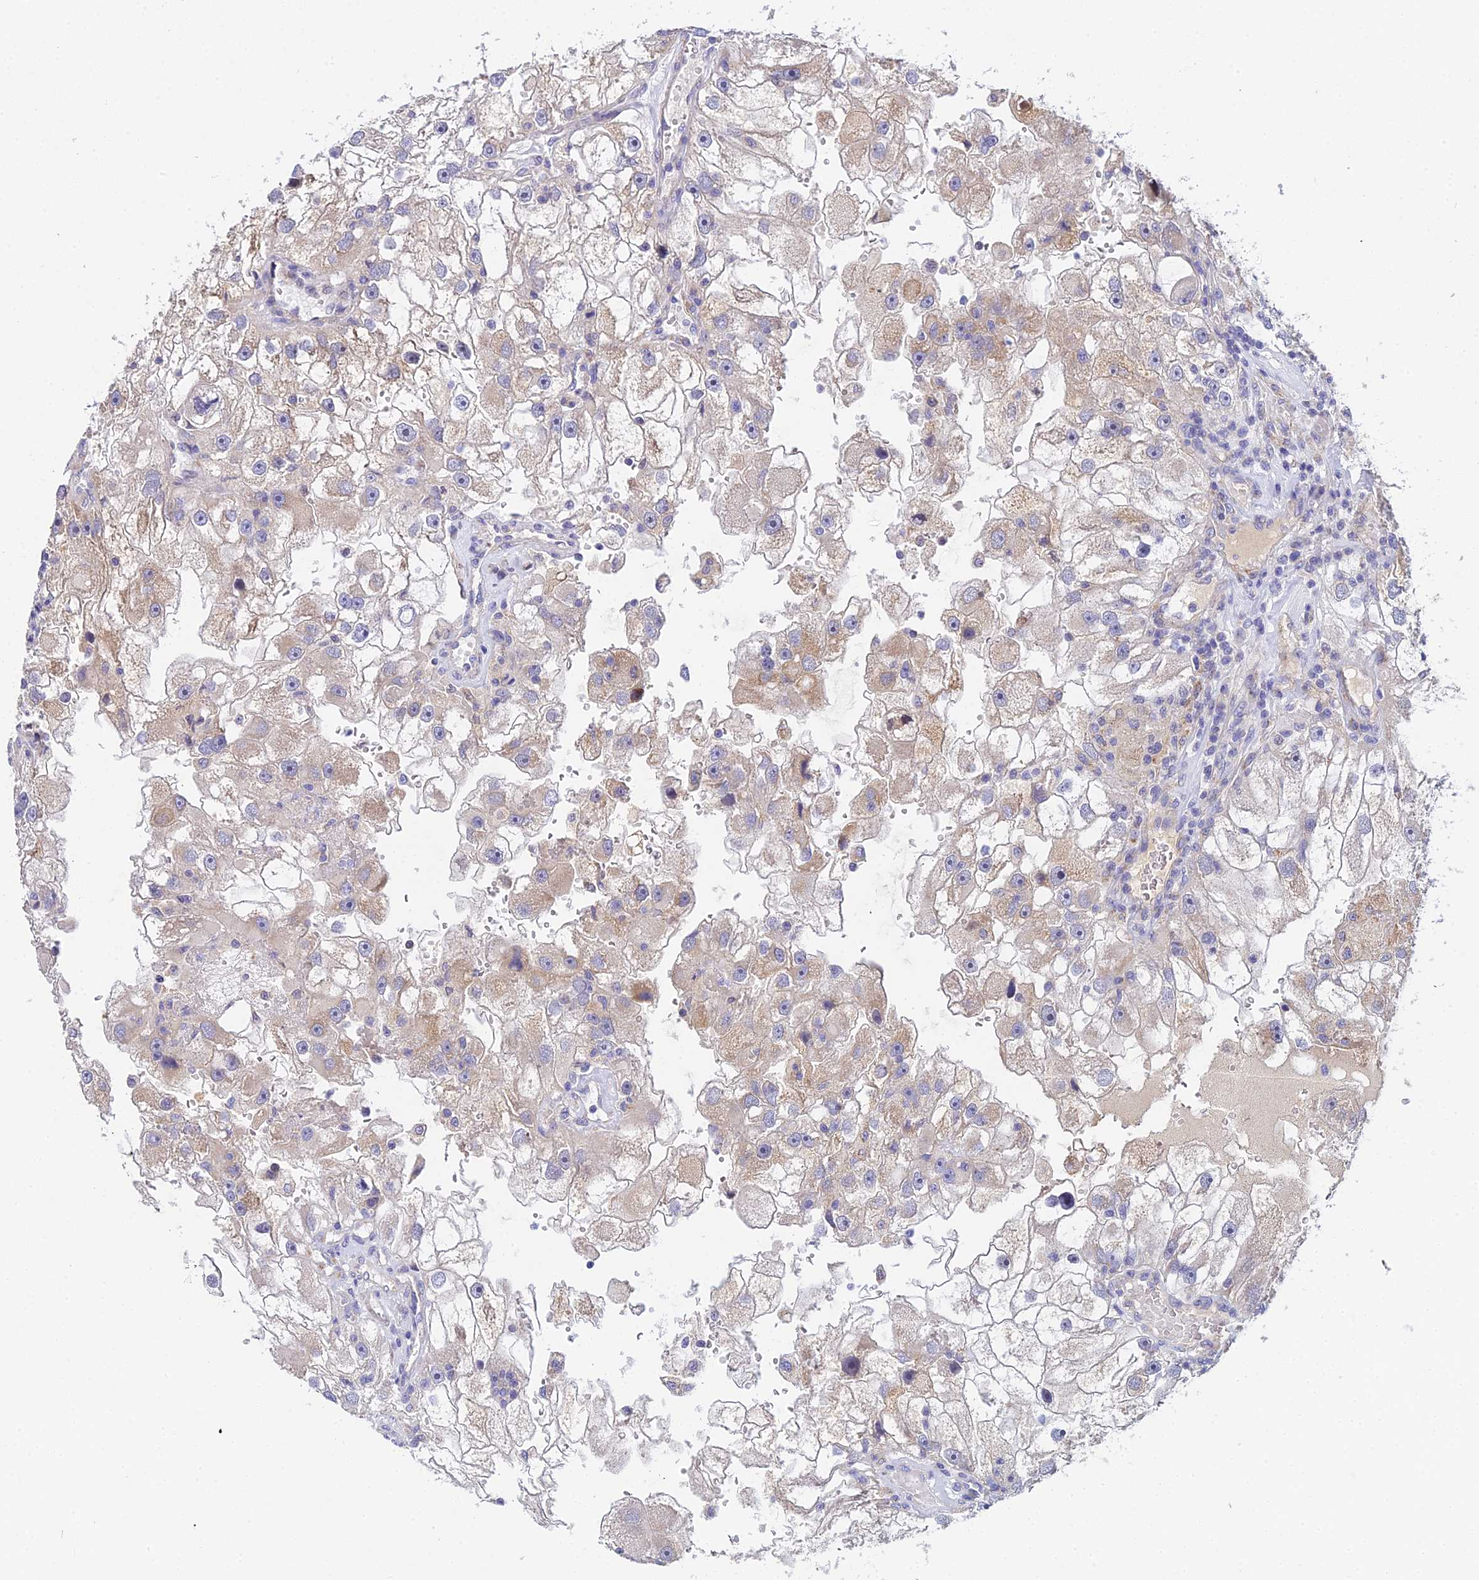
{"staining": {"intensity": "weak", "quantity": "25%-75%", "location": "cytoplasmic/membranous"}, "tissue": "renal cancer", "cell_type": "Tumor cells", "image_type": "cancer", "snomed": [{"axis": "morphology", "description": "Adenocarcinoma, NOS"}, {"axis": "topography", "description": "Kidney"}], "caption": "IHC of human adenocarcinoma (renal) demonstrates low levels of weak cytoplasmic/membranous staining in approximately 25%-75% of tumor cells.", "gene": "ACOT2", "patient": {"sex": "male", "age": 63}}